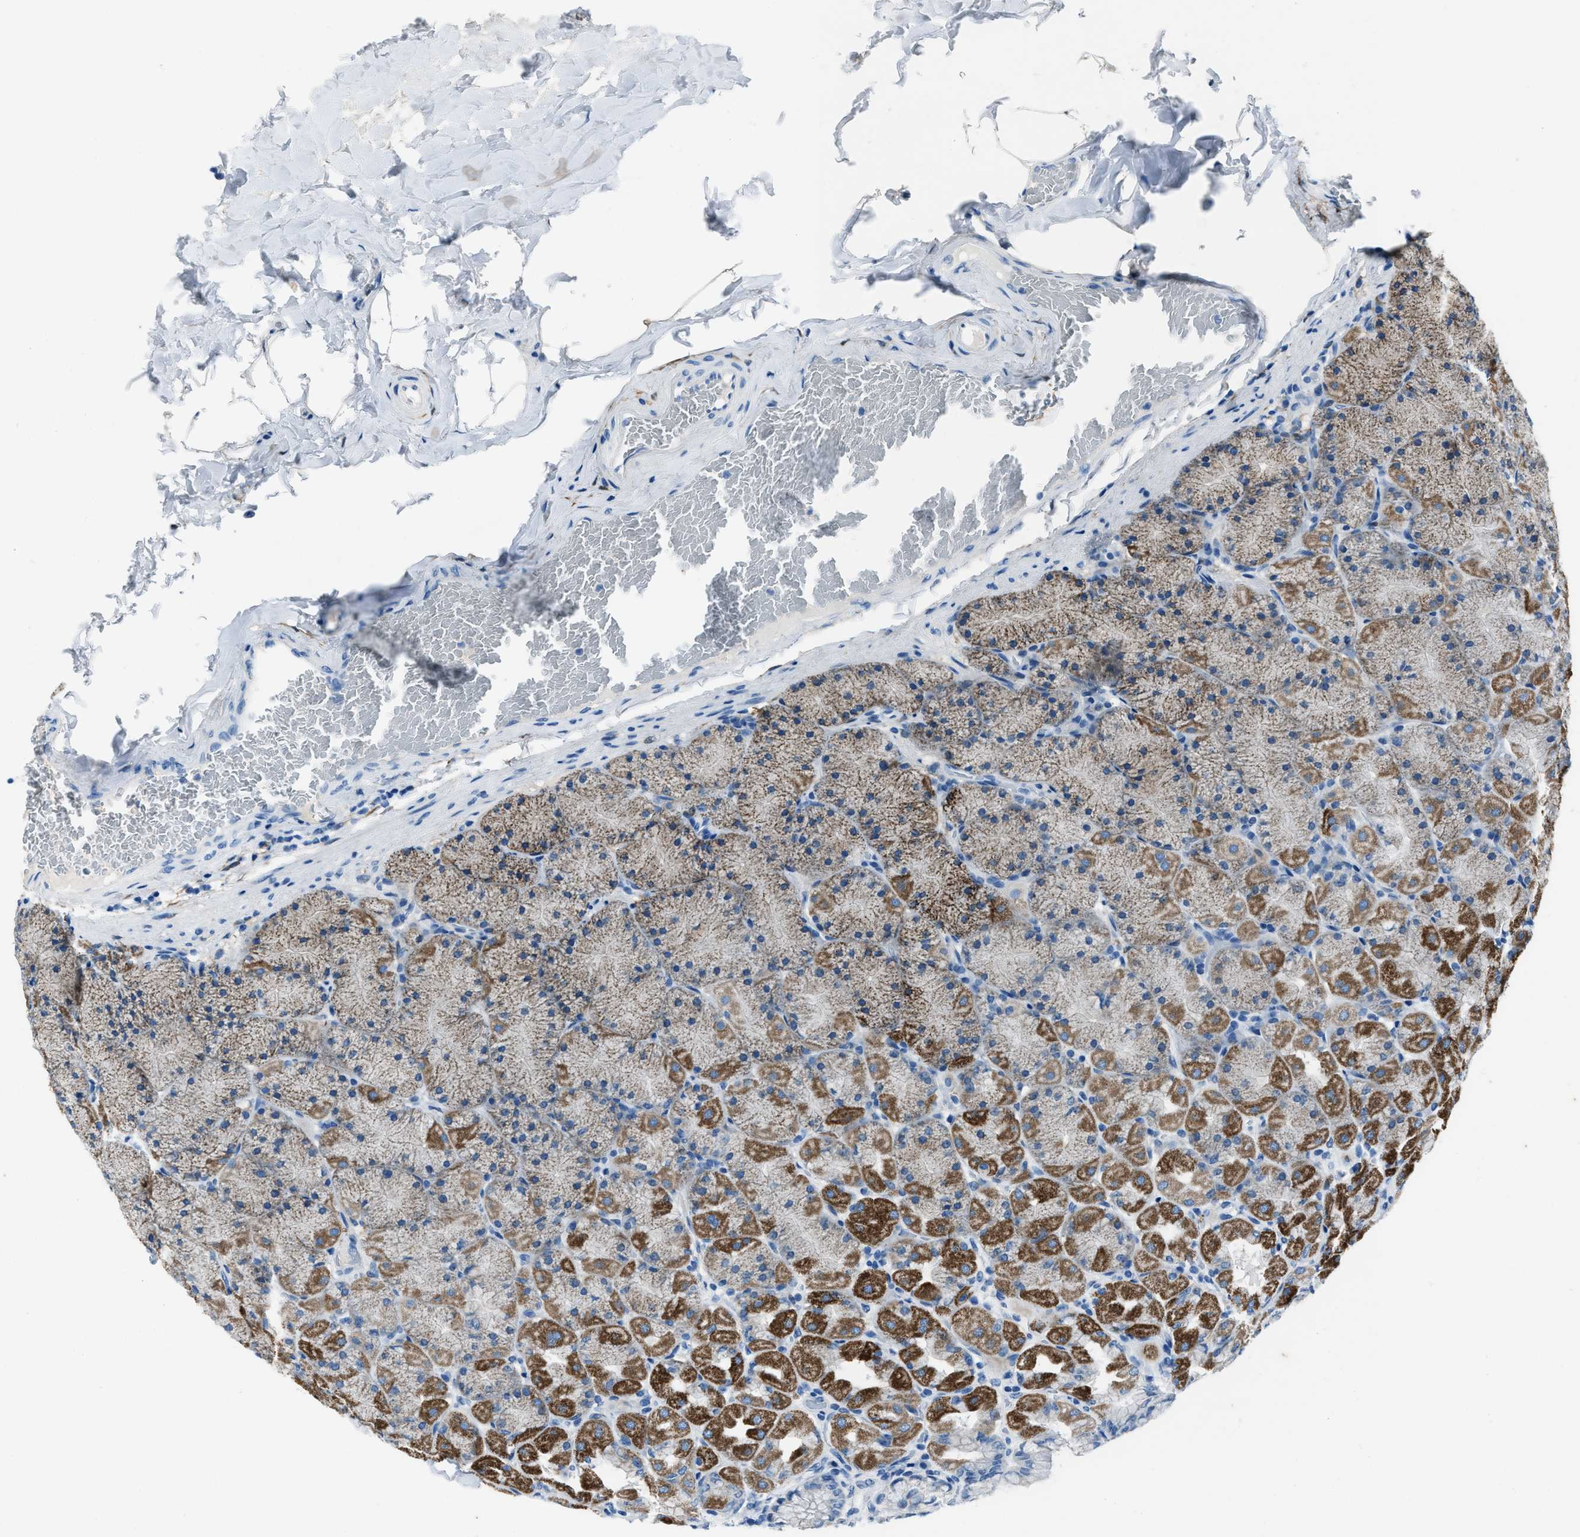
{"staining": {"intensity": "moderate", "quantity": "<25%", "location": "cytoplasmic/membranous"}, "tissue": "stomach", "cell_type": "Glandular cells", "image_type": "normal", "snomed": [{"axis": "morphology", "description": "Normal tissue, NOS"}, {"axis": "topography", "description": "Stomach, upper"}], "caption": "Glandular cells demonstrate low levels of moderate cytoplasmic/membranous staining in about <25% of cells in unremarkable stomach. The staining was performed using DAB (3,3'-diaminobenzidine) to visualize the protein expression in brown, while the nuclei were stained in blue with hematoxylin (Magnification: 20x).", "gene": "AMACR", "patient": {"sex": "female", "age": 56}}